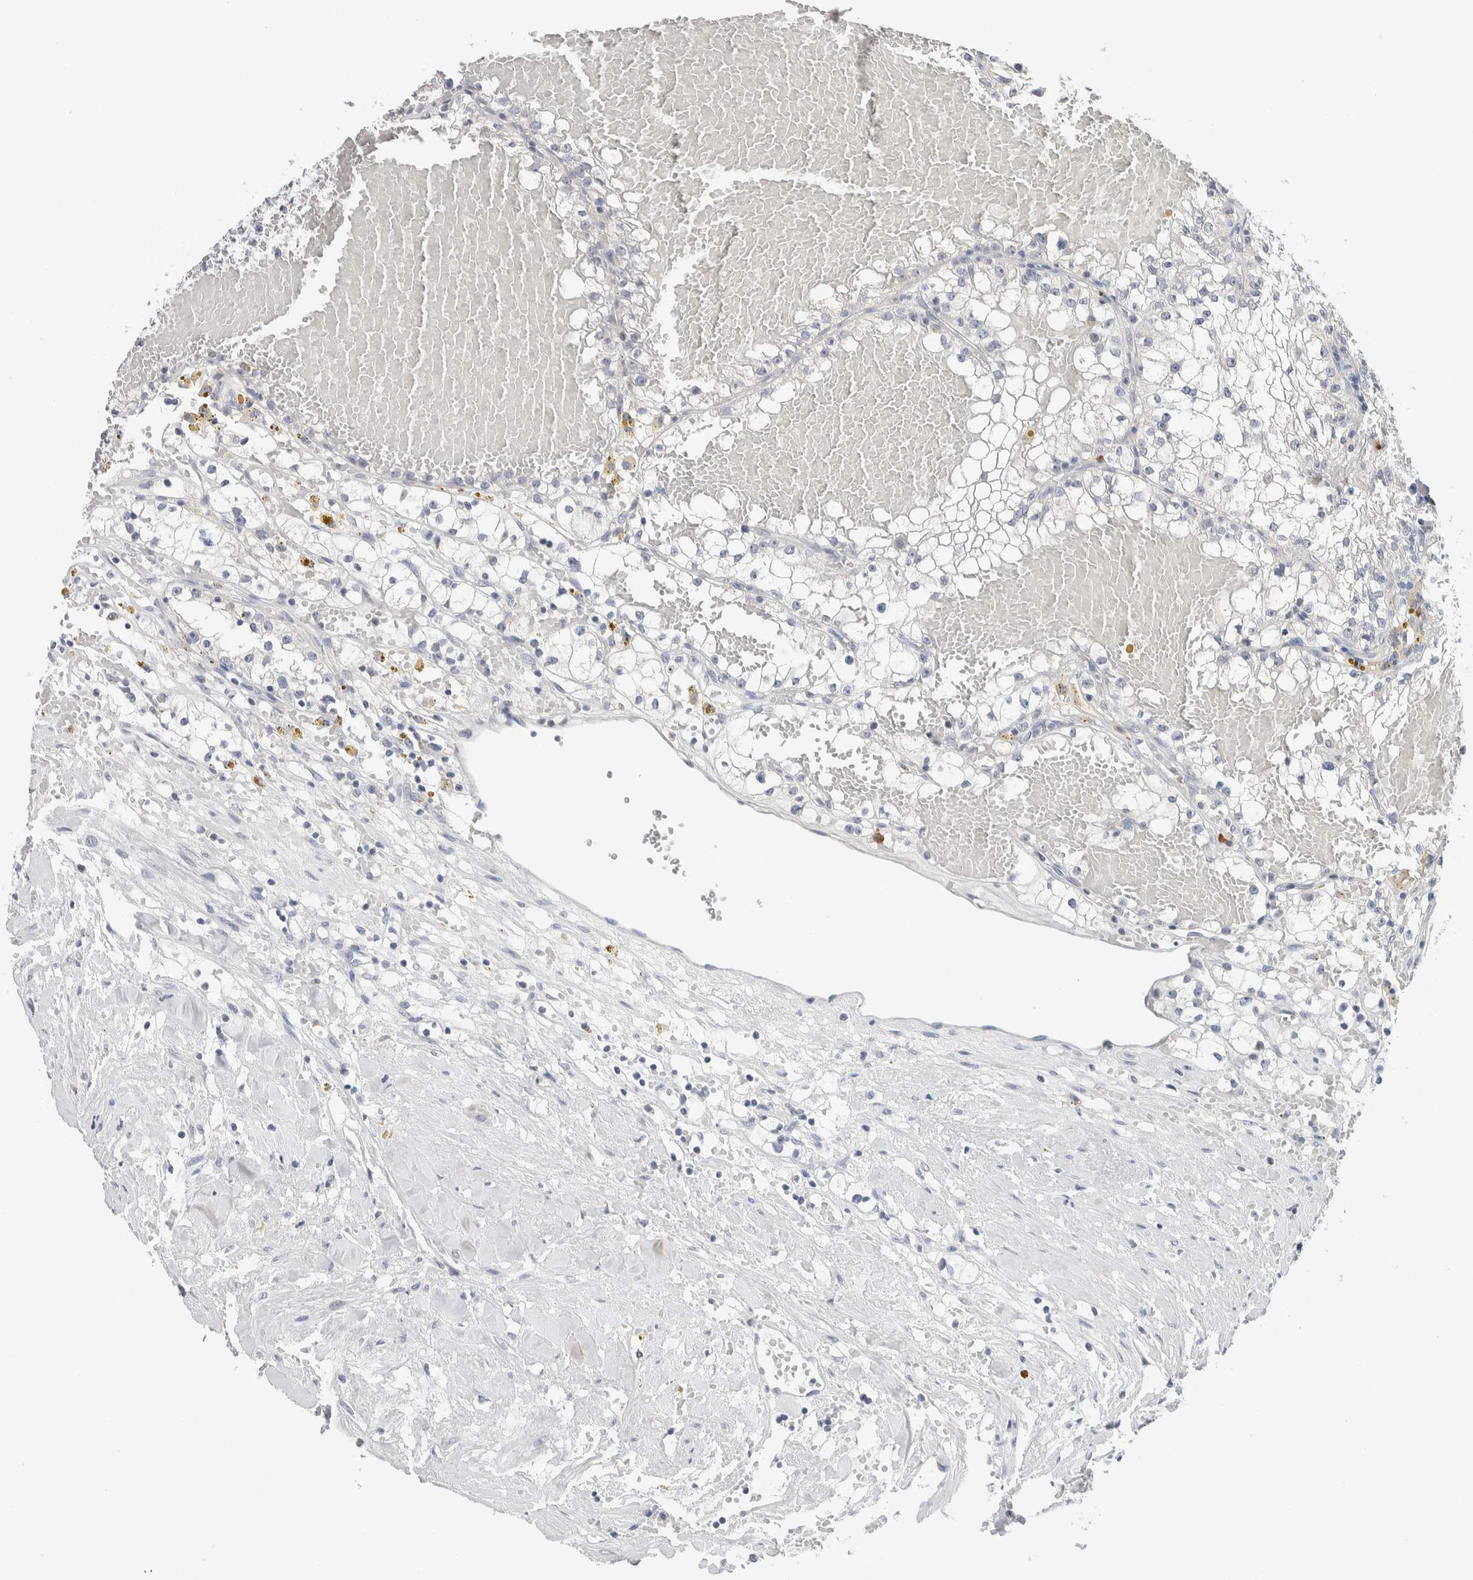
{"staining": {"intensity": "negative", "quantity": "none", "location": "none"}, "tissue": "renal cancer", "cell_type": "Tumor cells", "image_type": "cancer", "snomed": [{"axis": "morphology", "description": "Adenocarcinoma, NOS"}, {"axis": "topography", "description": "Kidney"}], "caption": "Immunohistochemistry histopathology image of neoplastic tissue: human adenocarcinoma (renal) stained with DAB exhibits no significant protein positivity in tumor cells. Nuclei are stained in blue.", "gene": "SCN2A", "patient": {"sex": "male", "age": 56}}